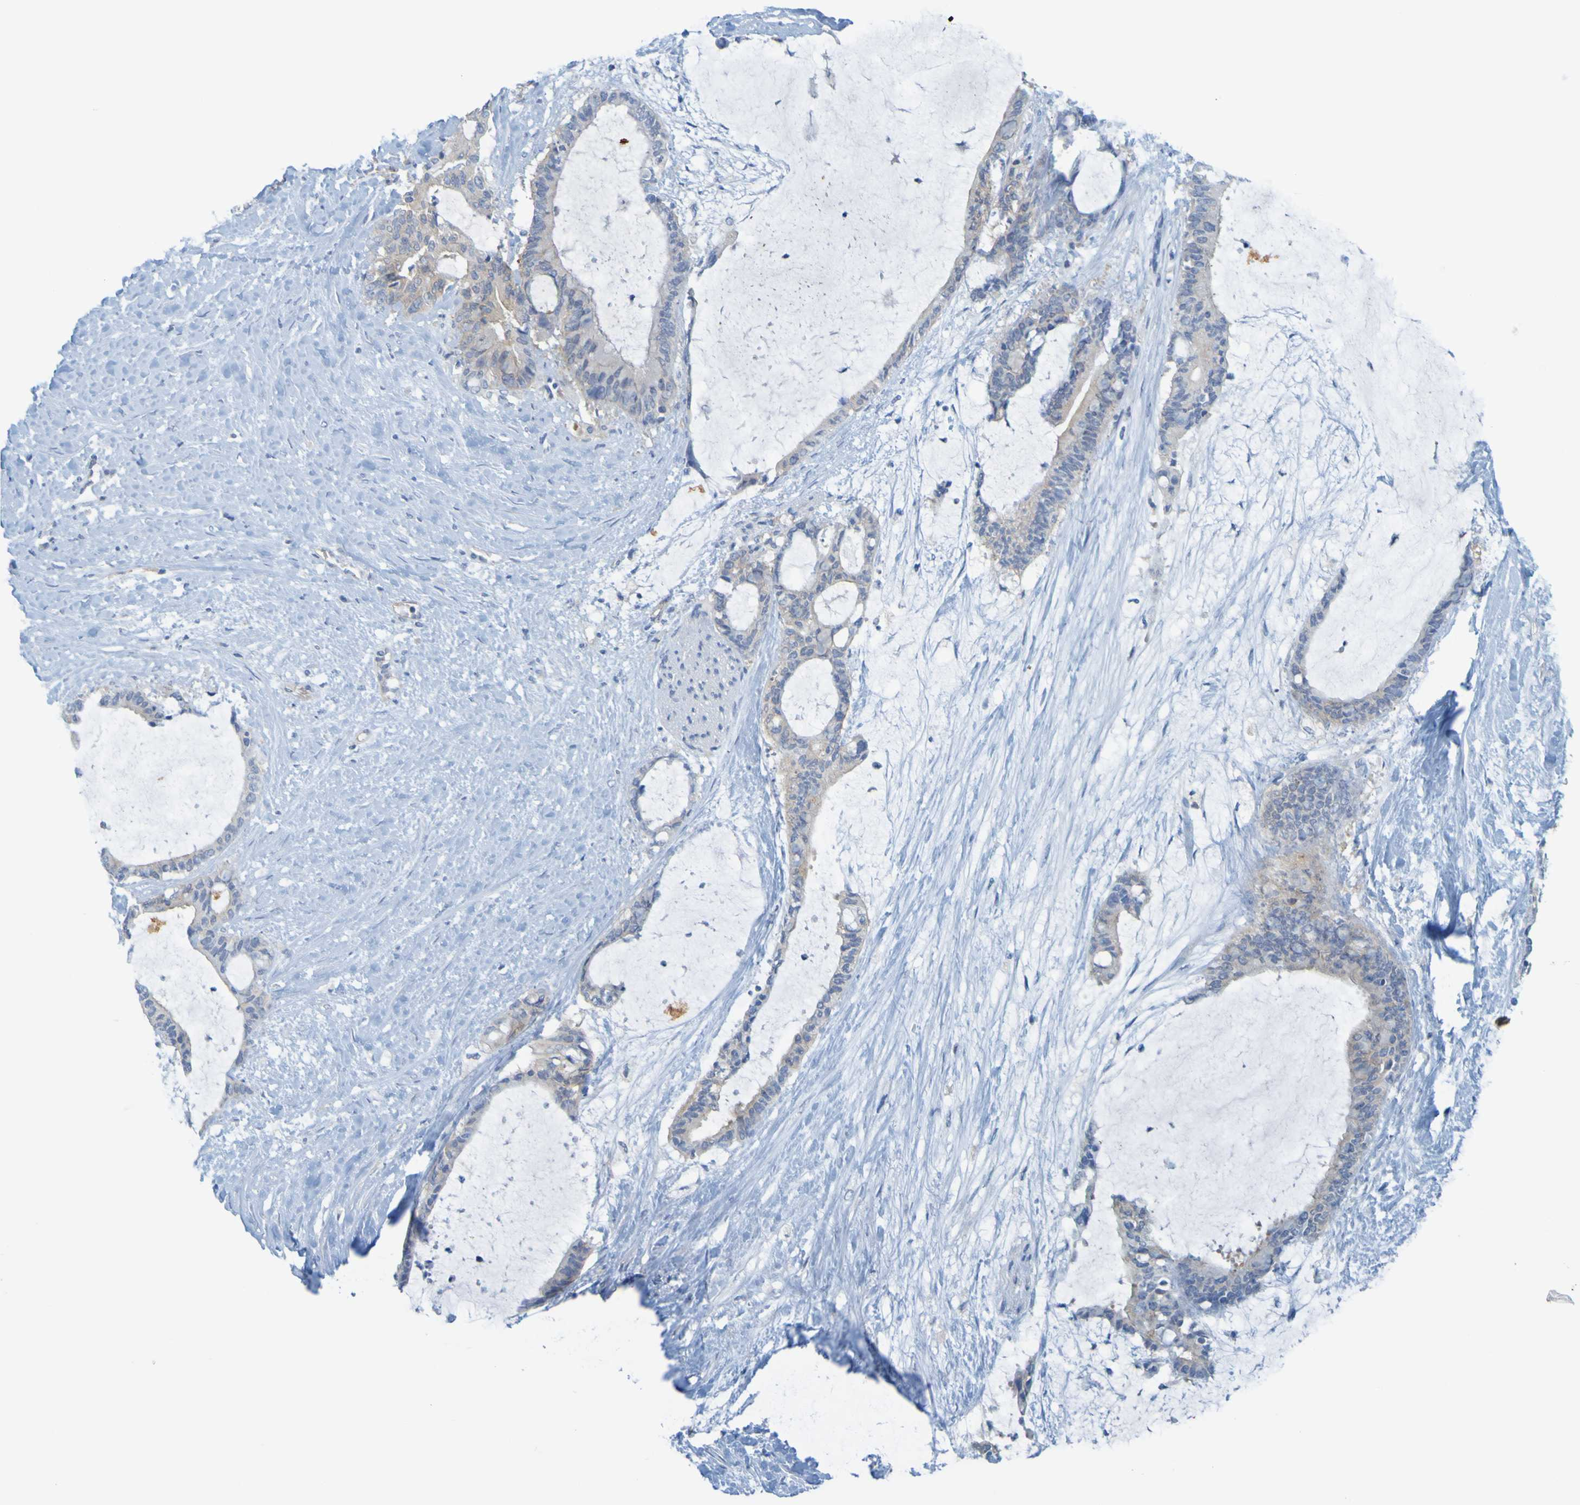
{"staining": {"intensity": "negative", "quantity": "none", "location": "none"}, "tissue": "liver cancer", "cell_type": "Tumor cells", "image_type": "cancer", "snomed": [{"axis": "morphology", "description": "Cholangiocarcinoma"}, {"axis": "topography", "description": "Liver"}], "caption": "An immunohistochemistry (IHC) histopathology image of cholangiocarcinoma (liver) is shown. There is no staining in tumor cells of cholangiocarcinoma (liver). (Stains: DAB immunohistochemistry with hematoxylin counter stain, Microscopy: brightfield microscopy at high magnification).", "gene": "APPL1", "patient": {"sex": "female", "age": 73}}